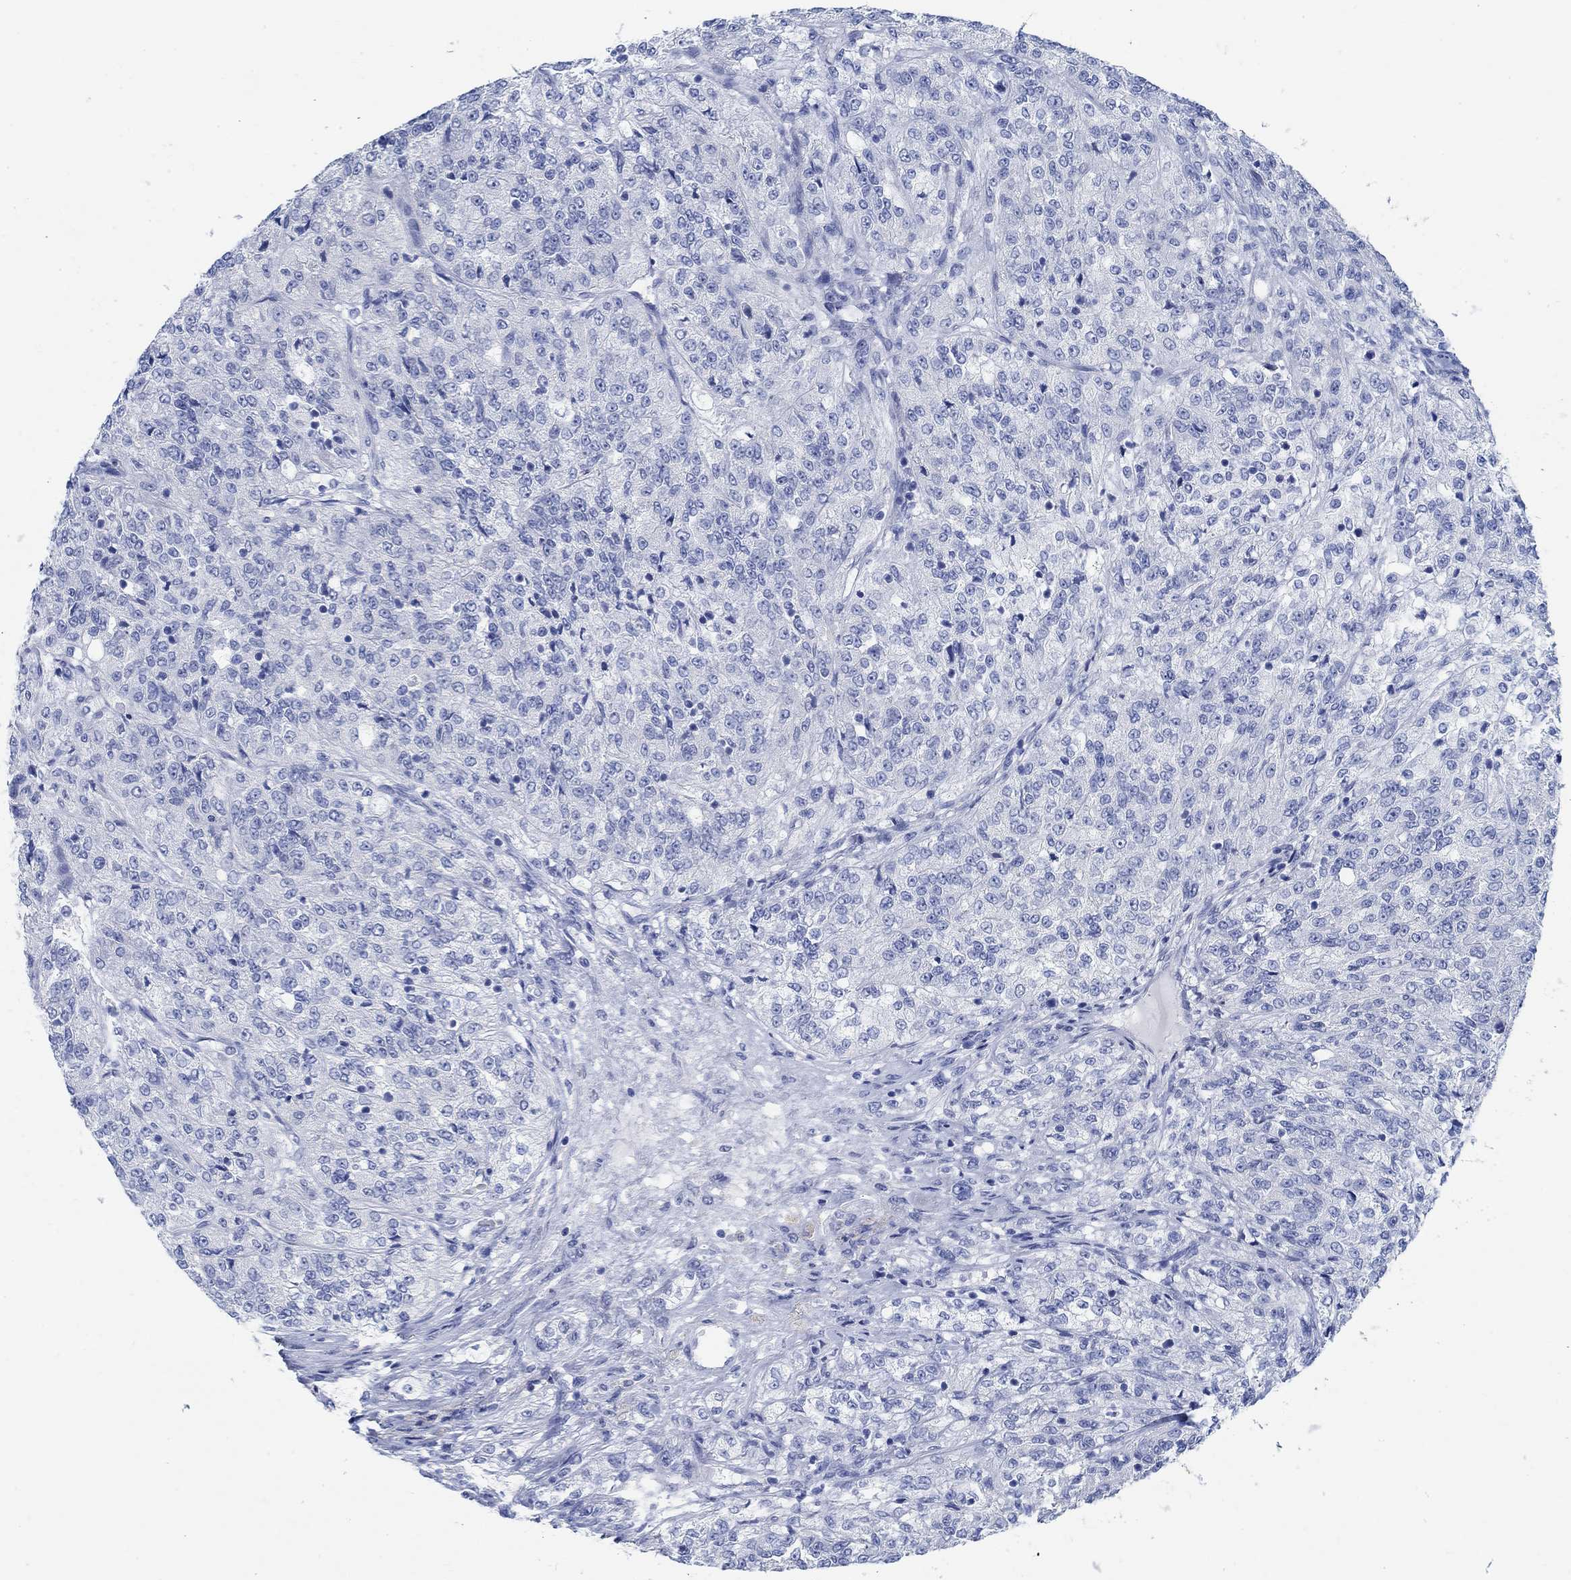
{"staining": {"intensity": "negative", "quantity": "none", "location": "none"}, "tissue": "renal cancer", "cell_type": "Tumor cells", "image_type": "cancer", "snomed": [{"axis": "morphology", "description": "Adenocarcinoma, NOS"}, {"axis": "topography", "description": "Kidney"}], "caption": "Immunohistochemistry of renal cancer exhibits no expression in tumor cells. (Stains: DAB IHC with hematoxylin counter stain, Microscopy: brightfield microscopy at high magnification).", "gene": "RBM20", "patient": {"sex": "female", "age": 63}}